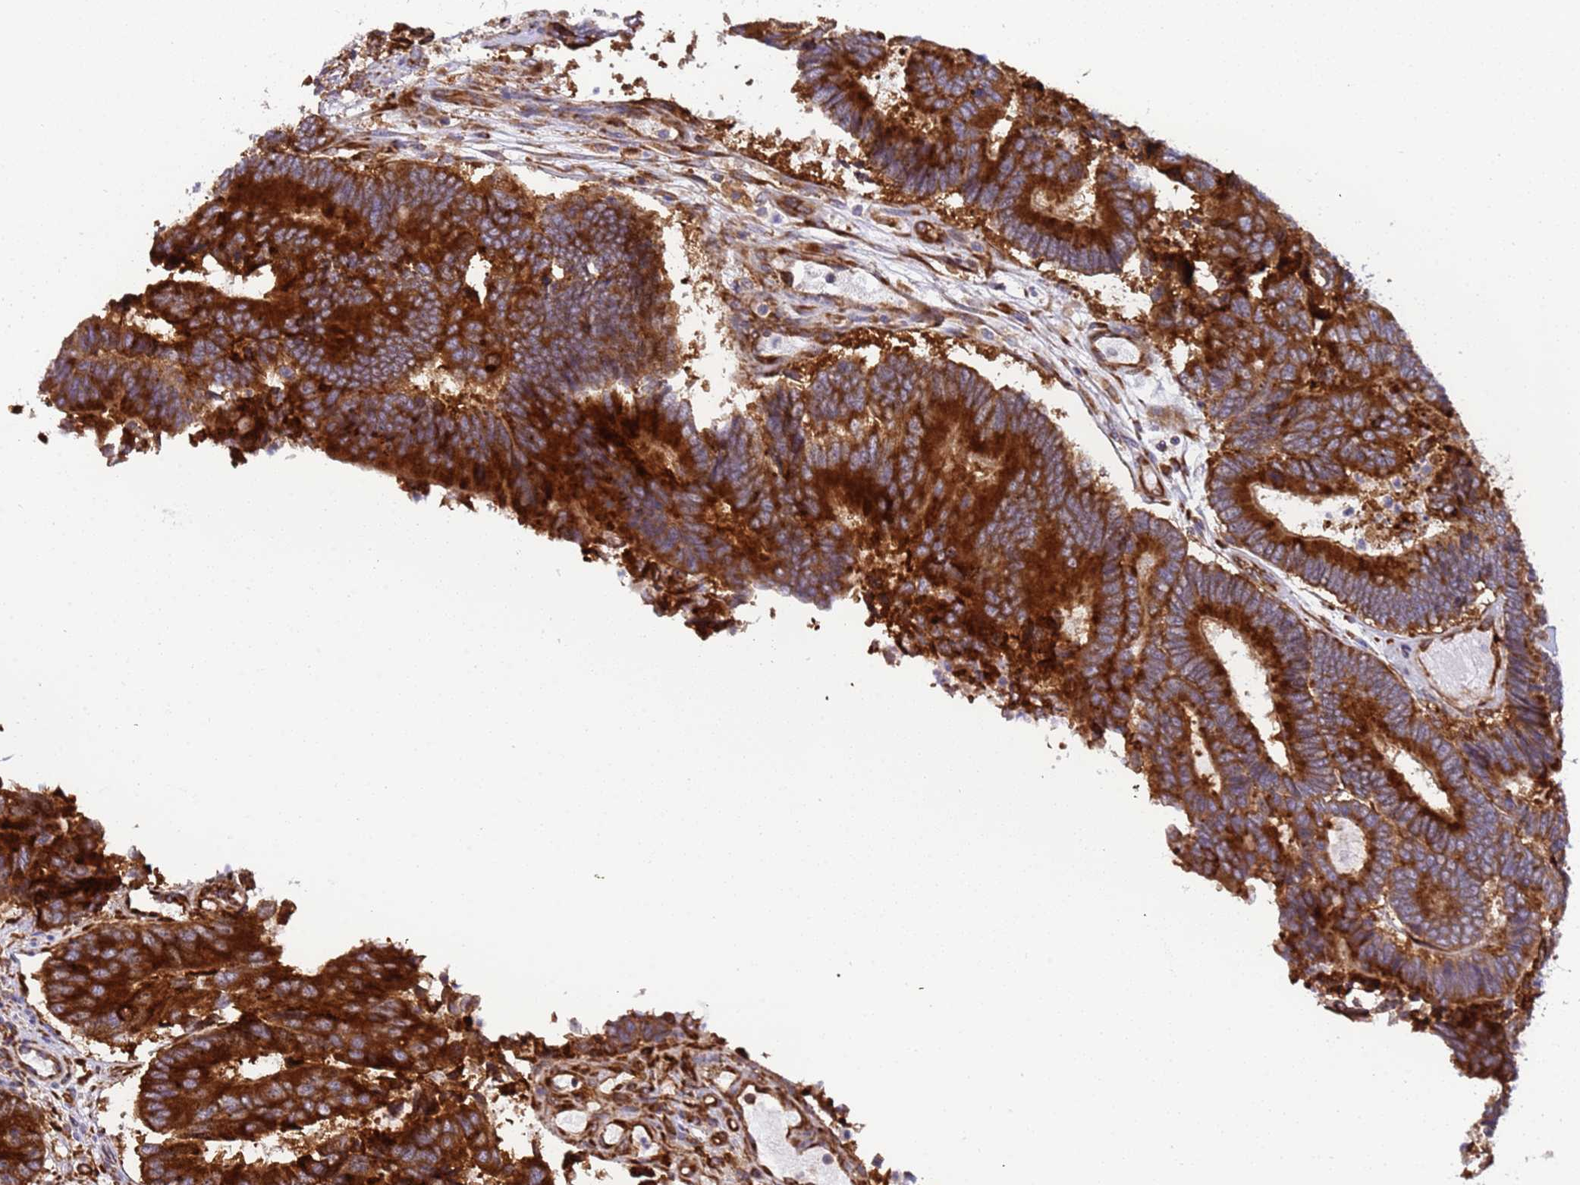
{"staining": {"intensity": "strong", "quantity": ">75%", "location": "cytoplasmic/membranous"}, "tissue": "colorectal cancer", "cell_type": "Tumor cells", "image_type": "cancer", "snomed": [{"axis": "morphology", "description": "Adenocarcinoma, NOS"}, {"axis": "topography", "description": "Colon"}], "caption": "IHC (DAB (3,3'-diaminobenzidine)) staining of colorectal cancer demonstrates strong cytoplasmic/membranous protein positivity in approximately >75% of tumor cells.", "gene": "RPL36", "patient": {"sex": "female", "age": 67}}